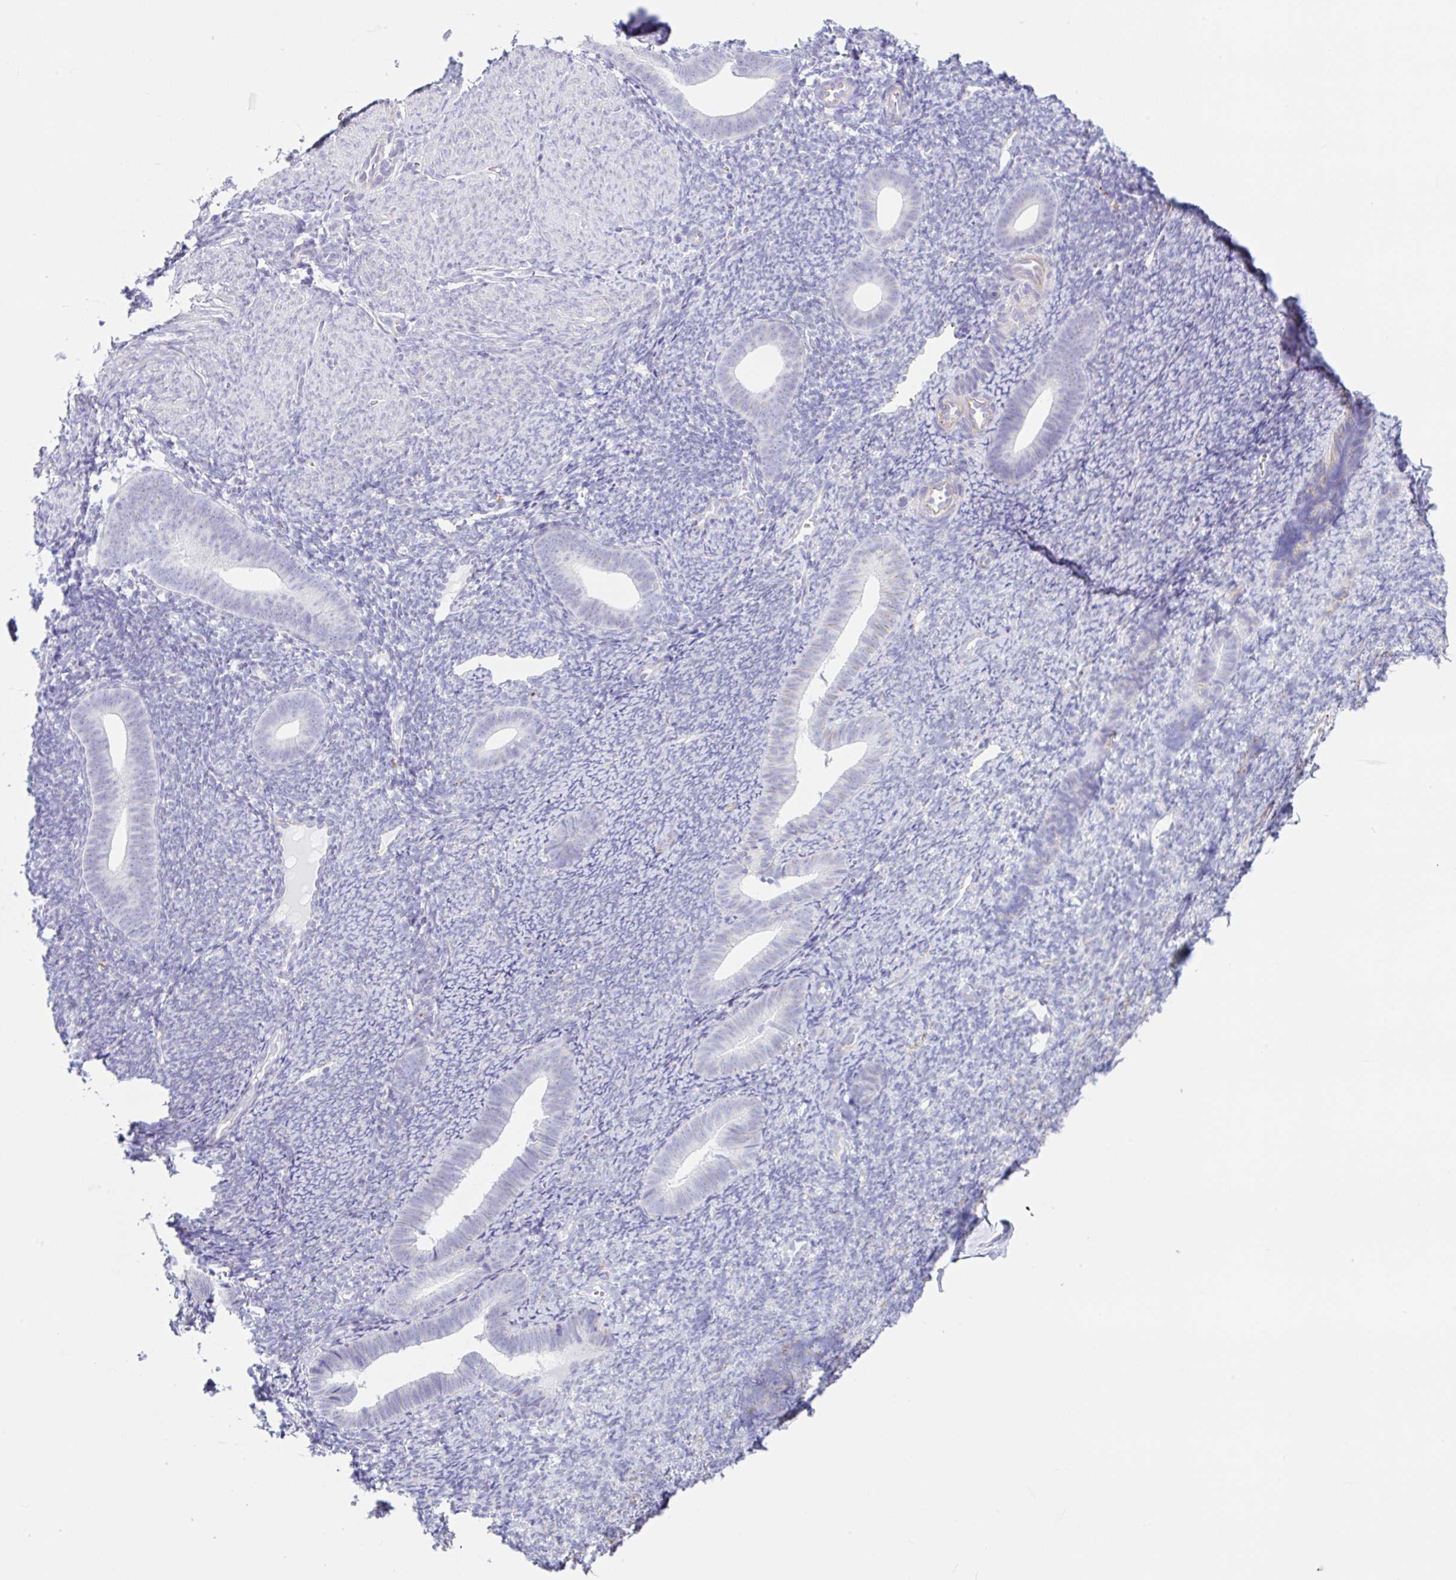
{"staining": {"intensity": "negative", "quantity": "none", "location": "none"}, "tissue": "endometrium", "cell_type": "Cells in endometrial stroma", "image_type": "normal", "snomed": [{"axis": "morphology", "description": "Normal tissue, NOS"}, {"axis": "topography", "description": "Endometrium"}], "caption": "IHC of unremarkable endometrium exhibits no staining in cells in endometrial stroma.", "gene": "DKK4", "patient": {"sex": "female", "age": 39}}